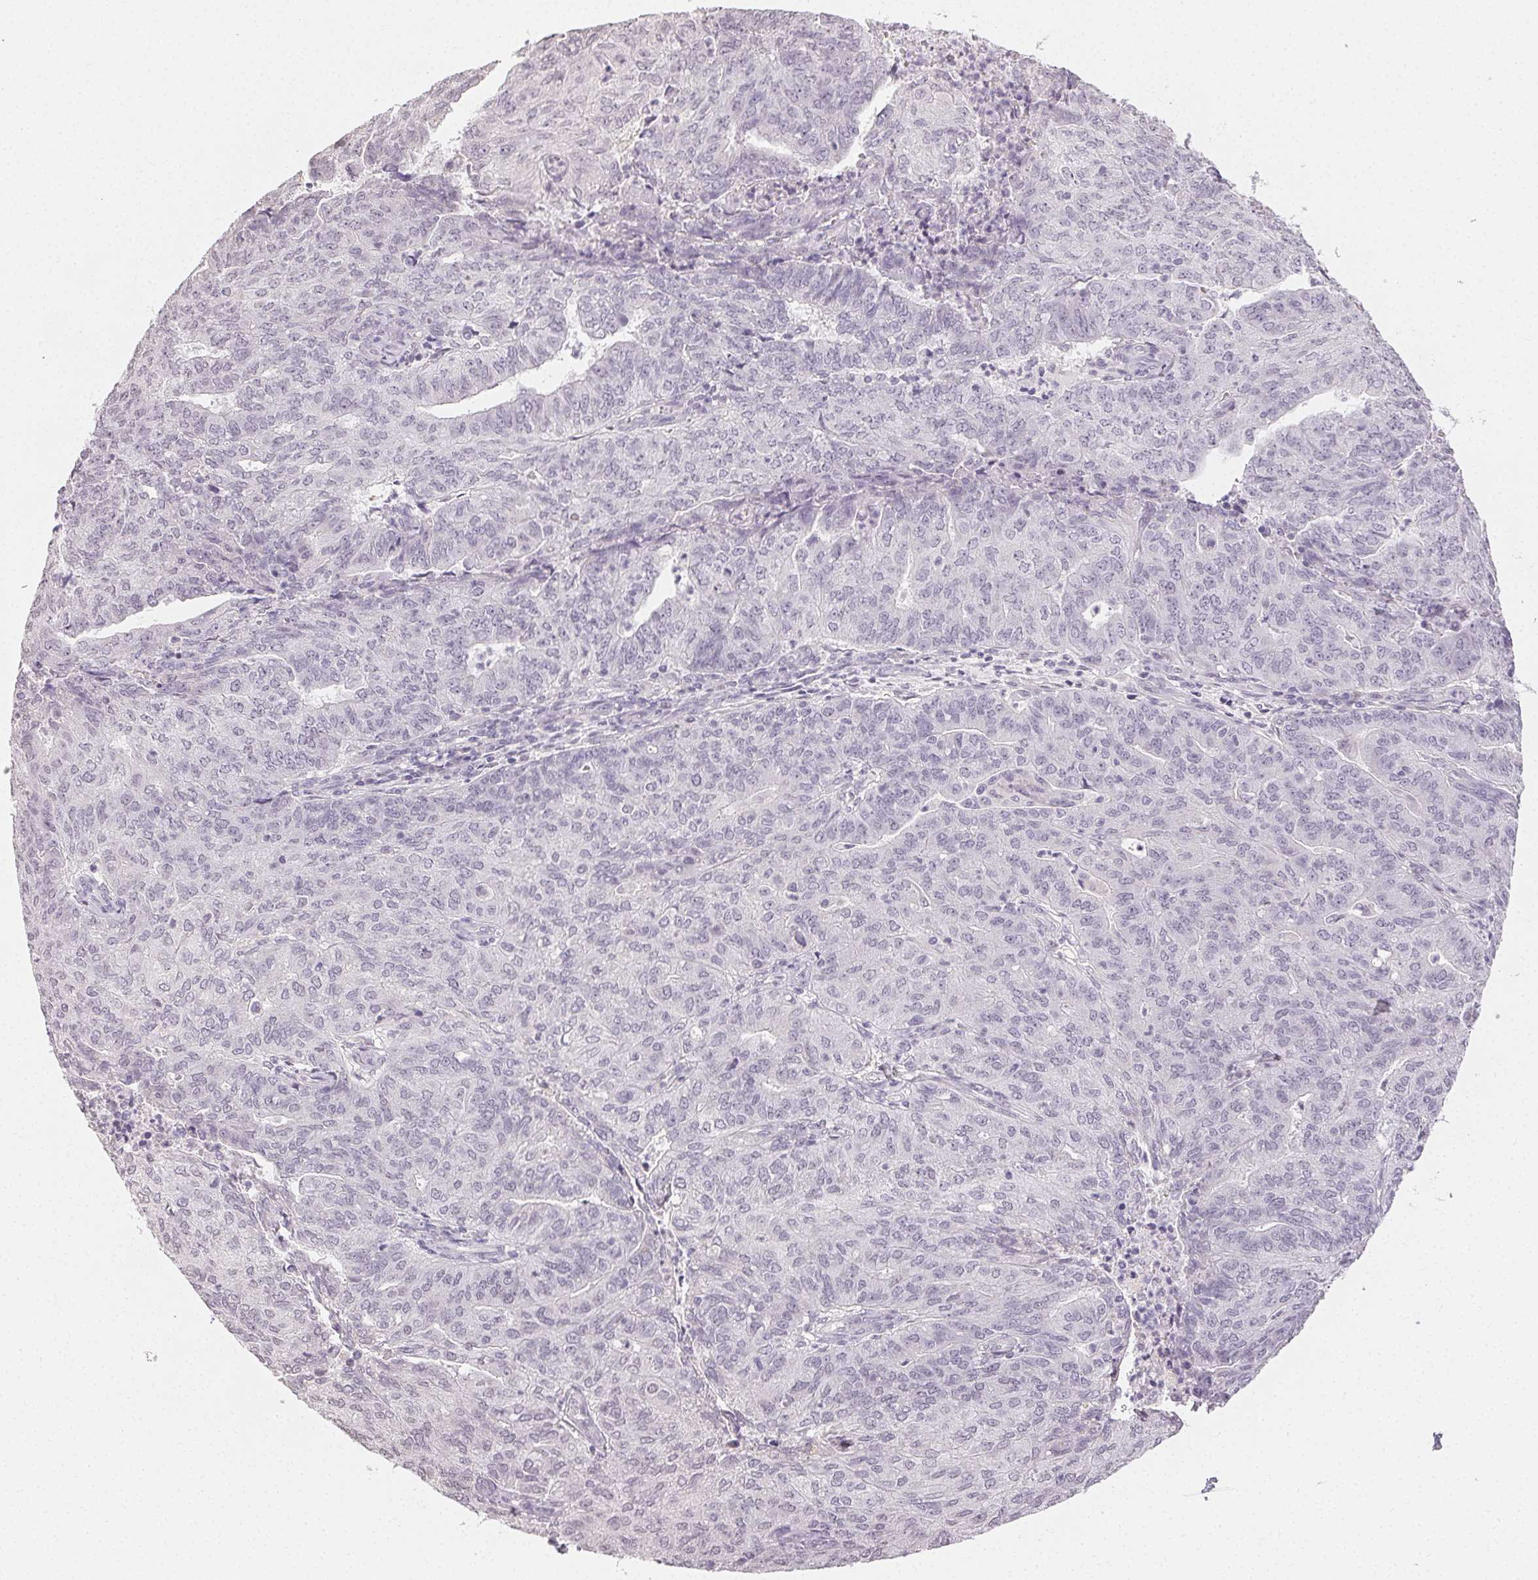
{"staining": {"intensity": "negative", "quantity": "none", "location": "none"}, "tissue": "endometrial cancer", "cell_type": "Tumor cells", "image_type": "cancer", "snomed": [{"axis": "morphology", "description": "Adenocarcinoma, NOS"}, {"axis": "topography", "description": "Endometrium"}], "caption": "This photomicrograph is of endometrial cancer (adenocarcinoma) stained with immunohistochemistry to label a protein in brown with the nuclei are counter-stained blue. There is no expression in tumor cells.", "gene": "TMEM174", "patient": {"sex": "female", "age": 82}}